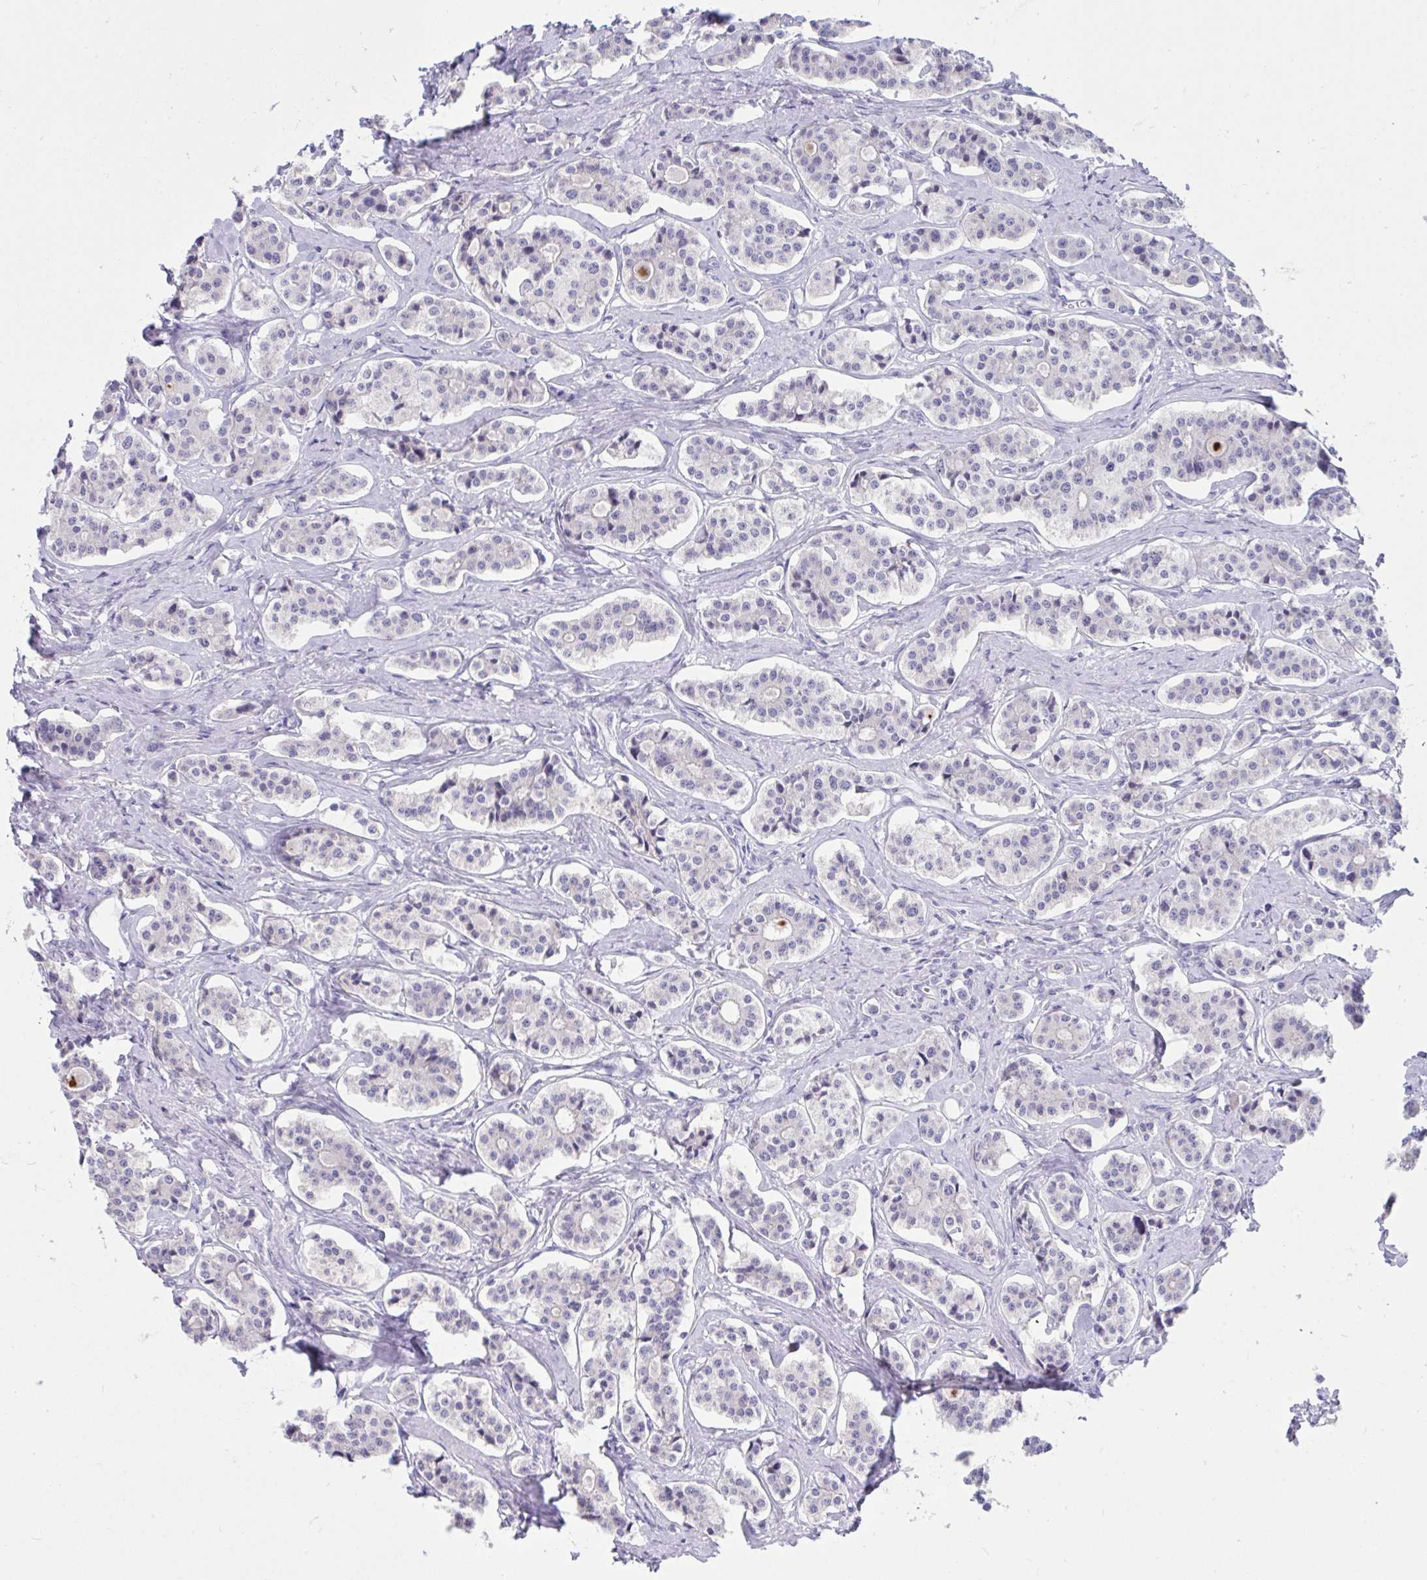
{"staining": {"intensity": "negative", "quantity": "none", "location": "none"}, "tissue": "carcinoid", "cell_type": "Tumor cells", "image_type": "cancer", "snomed": [{"axis": "morphology", "description": "Carcinoid, malignant, NOS"}, {"axis": "topography", "description": "Small intestine"}], "caption": "There is no significant positivity in tumor cells of carcinoid.", "gene": "DTX3", "patient": {"sex": "male", "age": 63}}